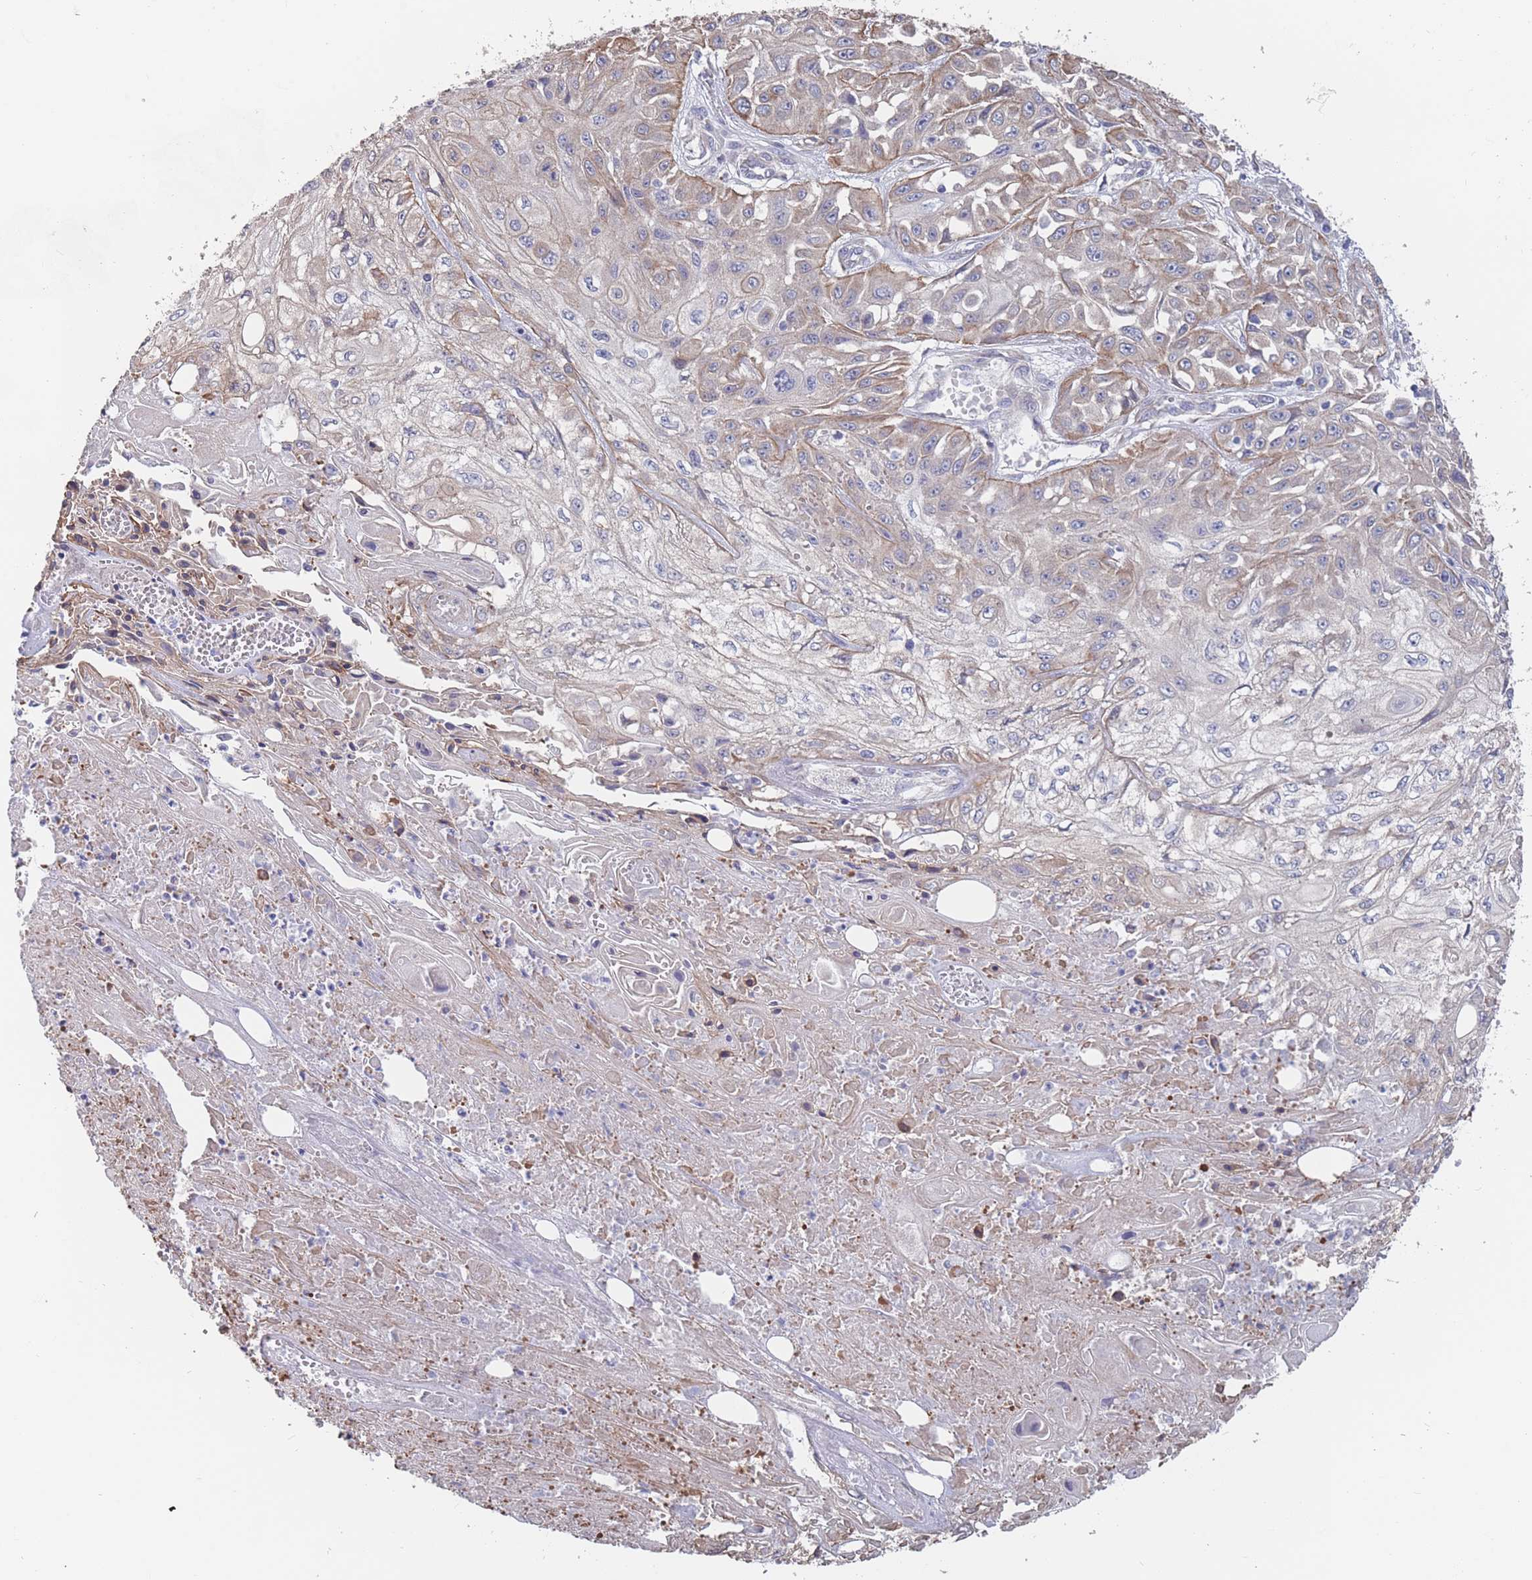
{"staining": {"intensity": "weak", "quantity": "25%-75%", "location": "cytoplasmic/membranous"}, "tissue": "skin cancer", "cell_type": "Tumor cells", "image_type": "cancer", "snomed": [{"axis": "morphology", "description": "Squamous cell carcinoma, NOS"}, {"axis": "morphology", "description": "Squamous cell carcinoma, metastatic, NOS"}, {"axis": "topography", "description": "Skin"}, {"axis": "topography", "description": "Lymph node"}], "caption": "A micrograph of skin squamous cell carcinoma stained for a protein exhibits weak cytoplasmic/membranous brown staining in tumor cells.", "gene": "SLC1A6", "patient": {"sex": "male", "age": 75}}